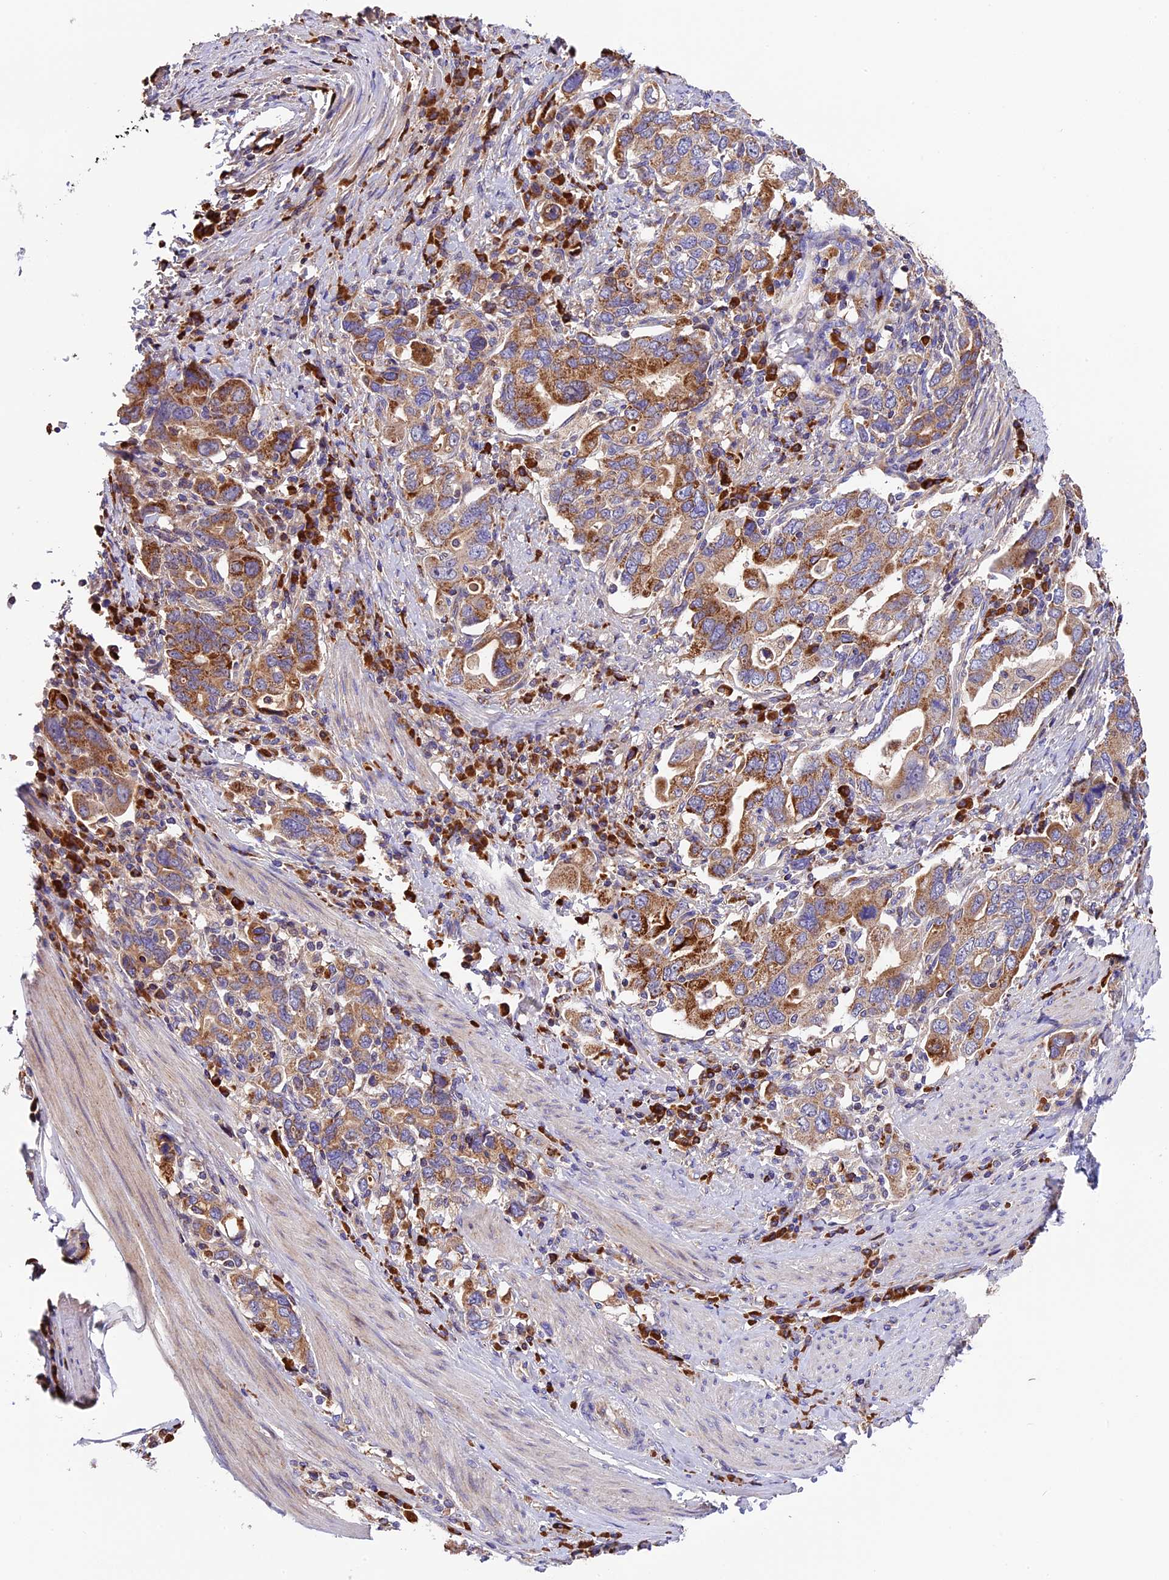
{"staining": {"intensity": "moderate", "quantity": ">75%", "location": "cytoplasmic/membranous"}, "tissue": "stomach cancer", "cell_type": "Tumor cells", "image_type": "cancer", "snomed": [{"axis": "morphology", "description": "Adenocarcinoma, NOS"}, {"axis": "topography", "description": "Stomach, upper"}, {"axis": "topography", "description": "Stomach"}], "caption": "This is an image of IHC staining of adenocarcinoma (stomach), which shows moderate expression in the cytoplasmic/membranous of tumor cells.", "gene": "METTL22", "patient": {"sex": "male", "age": 62}}